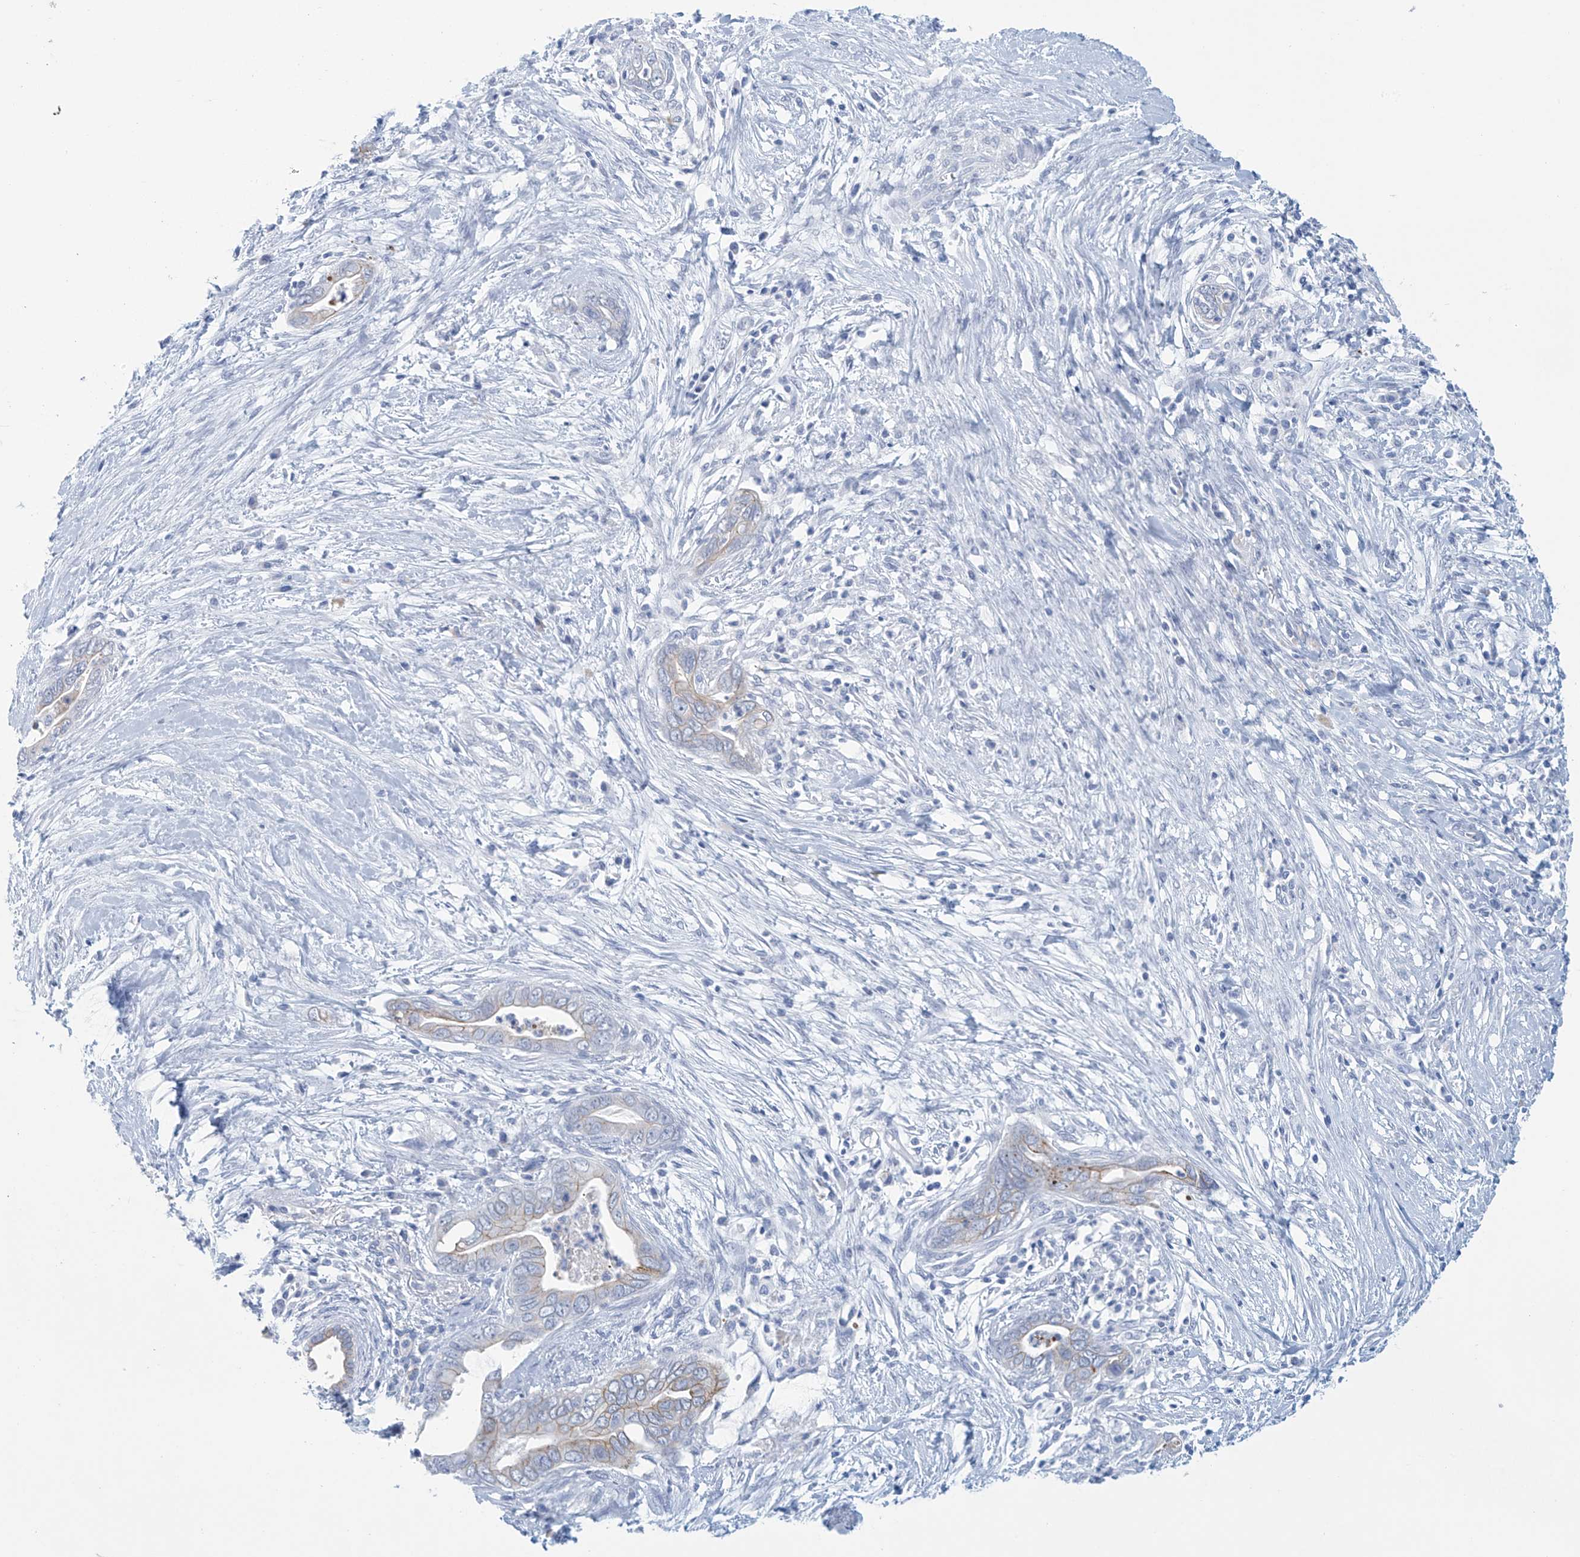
{"staining": {"intensity": "weak", "quantity": "<25%", "location": "cytoplasmic/membranous"}, "tissue": "pancreatic cancer", "cell_type": "Tumor cells", "image_type": "cancer", "snomed": [{"axis": "morphology", "description": "Adenocarcinoma, NOS"}, {"axis": "topography", "description": "Pancreas"}], "caption": "Human pancreatic cancer (adenocarcinoma) stained for a protein using immunohistochemistry (IHC) displays no staining in tumor cells.", "gene": "DSP", "patient": {"sex": "male", "age": 75}}